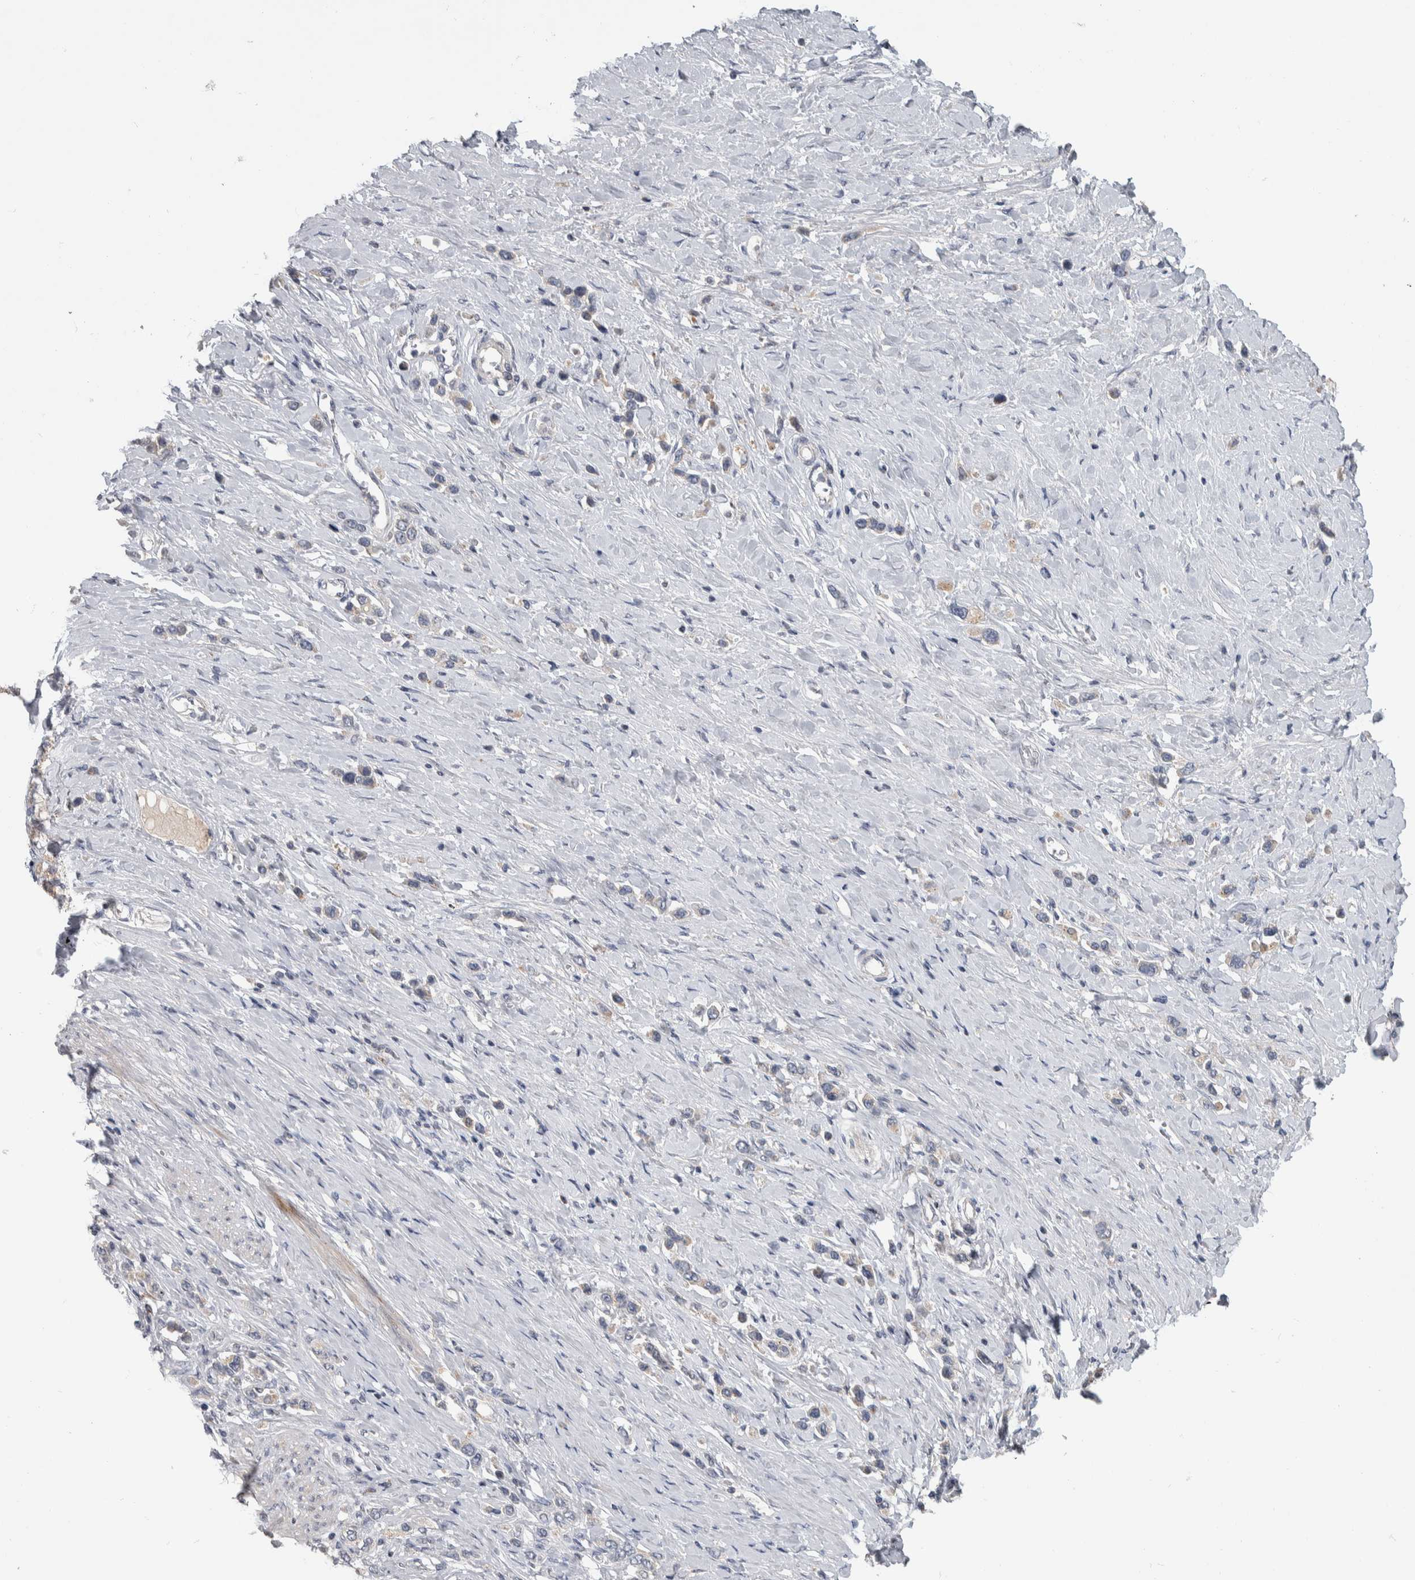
{"staining": {"intensity": "negative", "quantity": "none", "location": "none"}, "tissue": "stomach cancer", "cell_type": "Tumor cells", "image_type": "cancer", "snomed": [{"axis": "morphology", "description": "Adenocarcinoma, NOS"}, {"axis": "topography", "description": "Stomach"}], "caption": "Tumor cells are negative for brown protein staining in stomach cancer.", "gene": "FAM83G", "patient": {"sex": "female", "age": 65}}